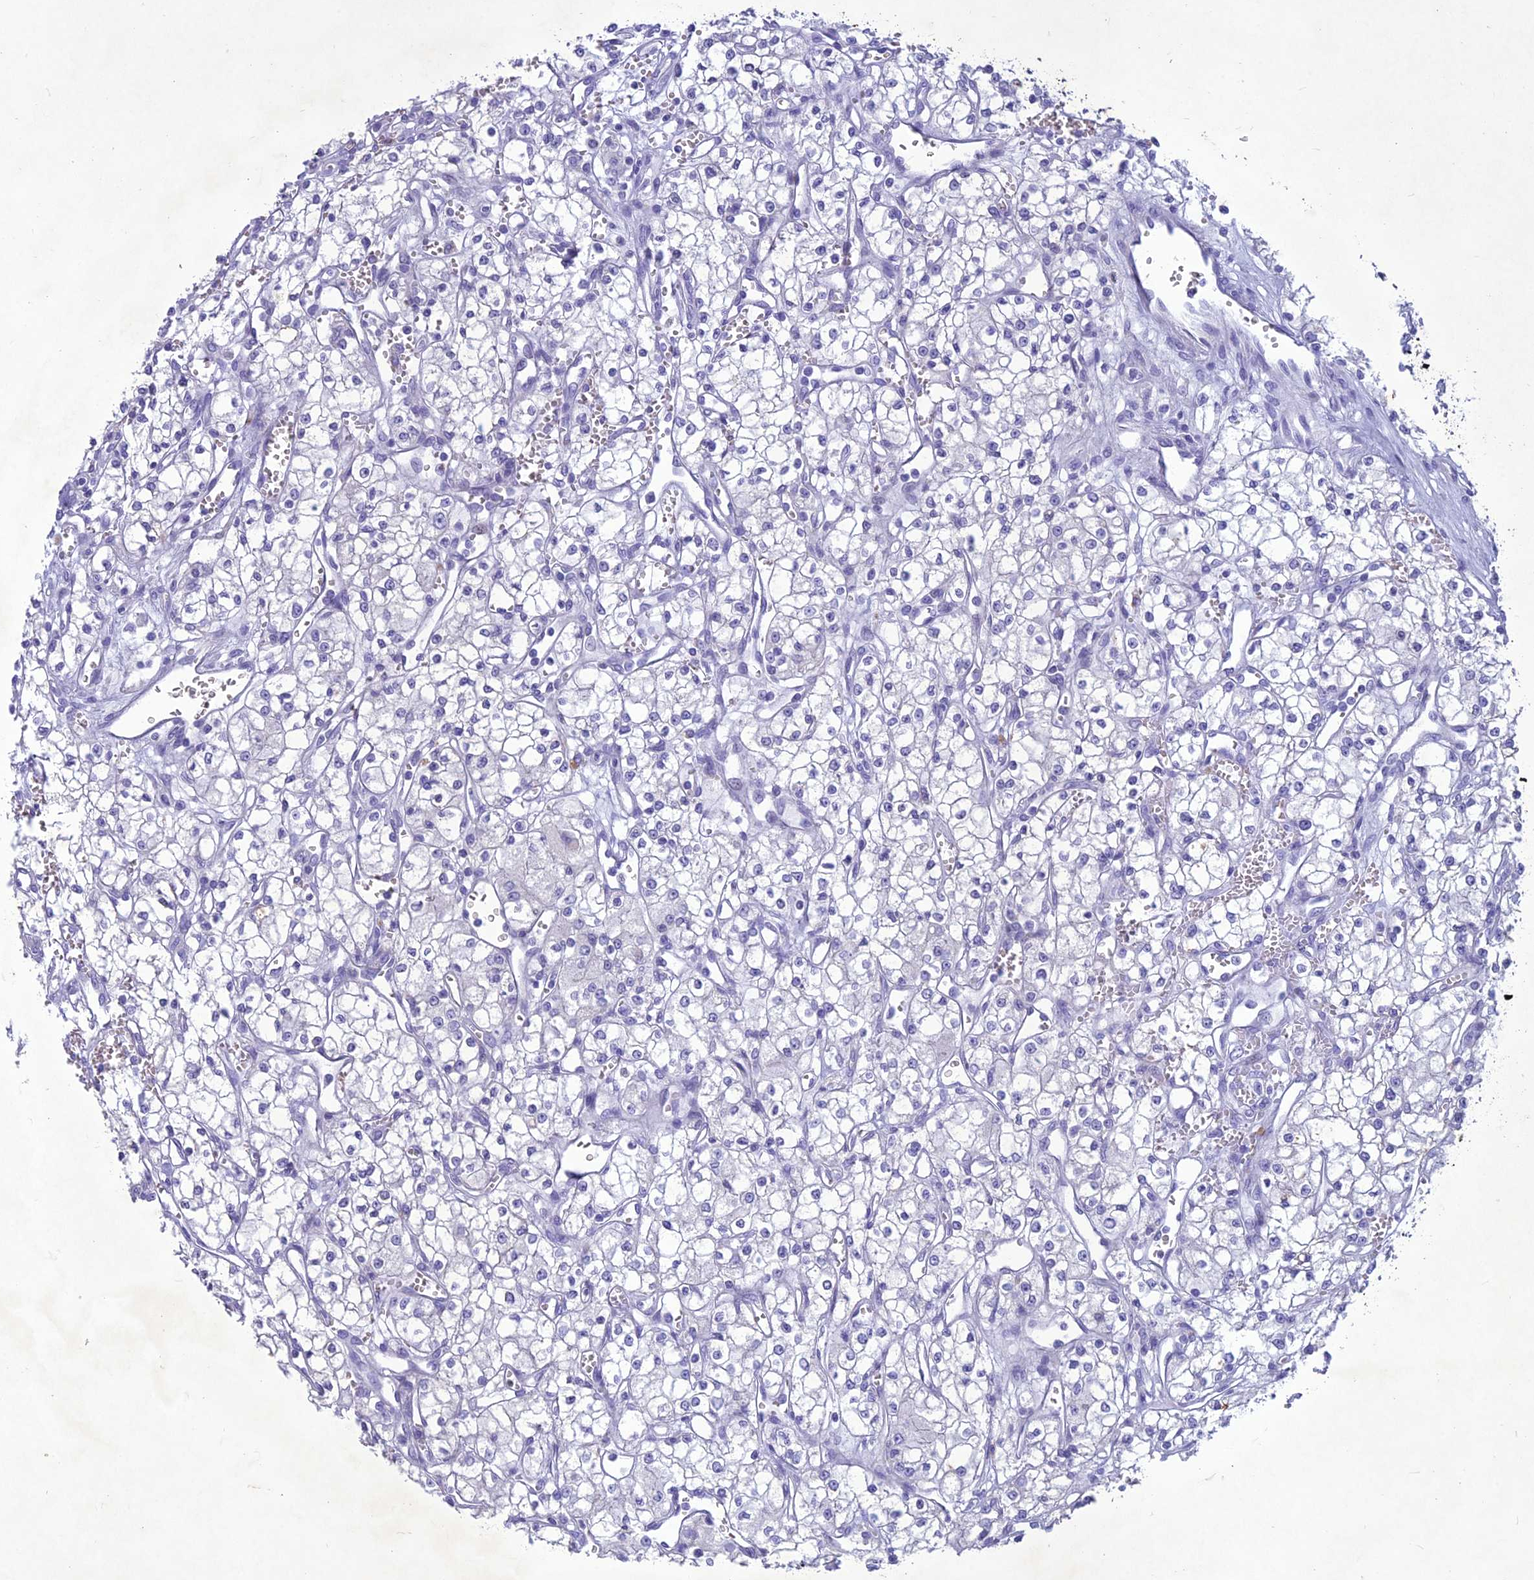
{"staining": {"intensity": "negative", "quantity": "none", "location": "none"}, "tissue": "renal cancer", "cell_type": "Tumor cells", "image_type": "cancer", "snomed": [{"axis": "morphology", "description": "Adenocarcinoma, NOS"}, {"axis": "topography", "description": "Kidney"}], "caption": "Immunohistochemistry (IHC) histopathology image of renal cancer stained for a protein (brown), which exhibits no staining in tumor cells.", "gene": "IFT172", "patient": {"sex": "male", "age": 59}}